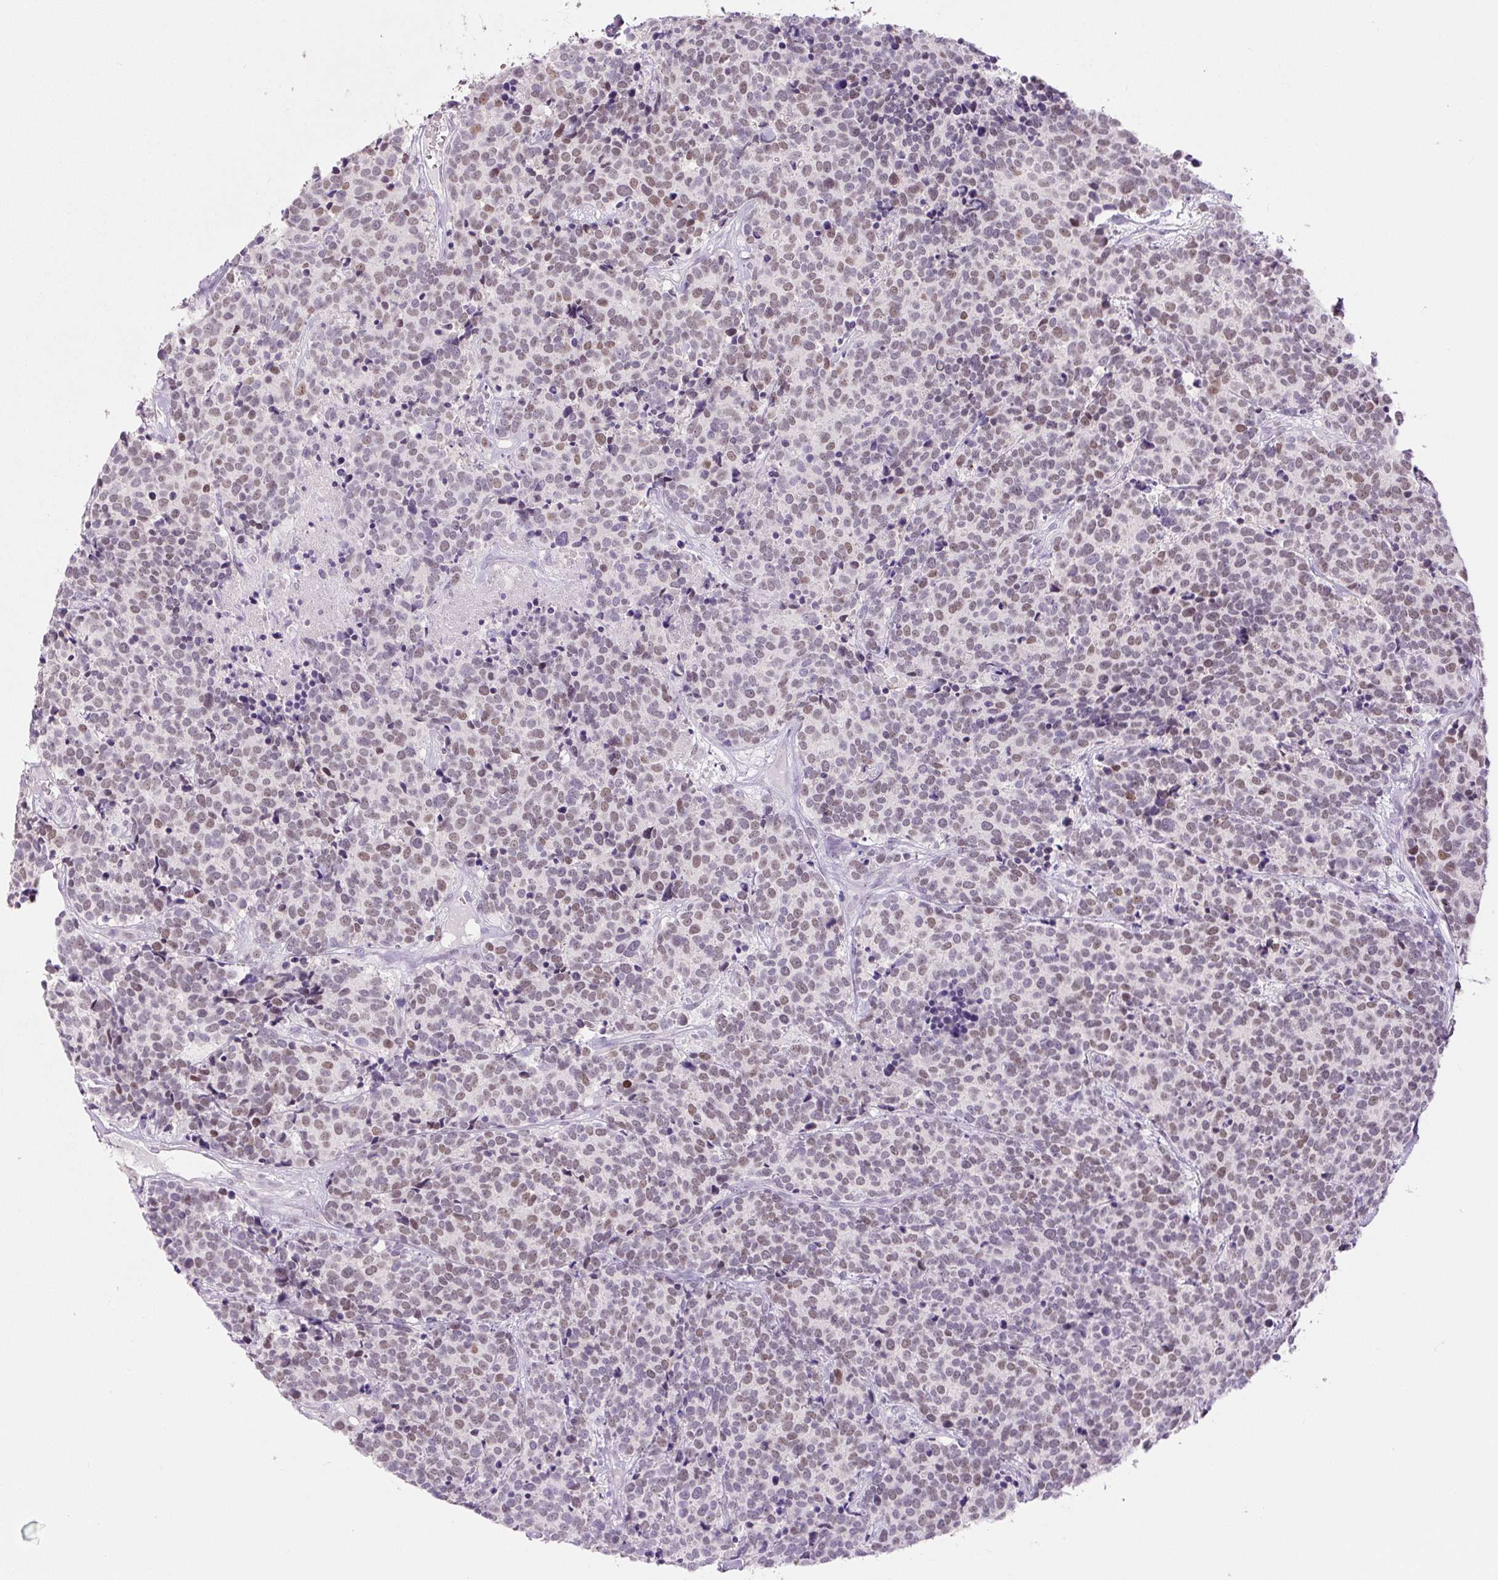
{"staining": {"intensity": "weak", "quantity": "25%-75%", "location": "nuclear"}, "tissue": "carcinoid", "cell_type": "Tumor cells", "image_type": "cancer", "snomed": [{"axis": "morphology", "description": "Carcinoid, malignant, NOS"}, {"axis": "topography", "description": "Skin"}], "caption": "Protein expression by immunohistochemistry displays weak nuclear positivity in approximately 25%-75% of tumor cells in carcinoid (malignant). The protein of interest is shown in brown color, while the nuclei are stained blue.", "gene": "SIX1", "patient": {"sex": "female", "age": 79}}